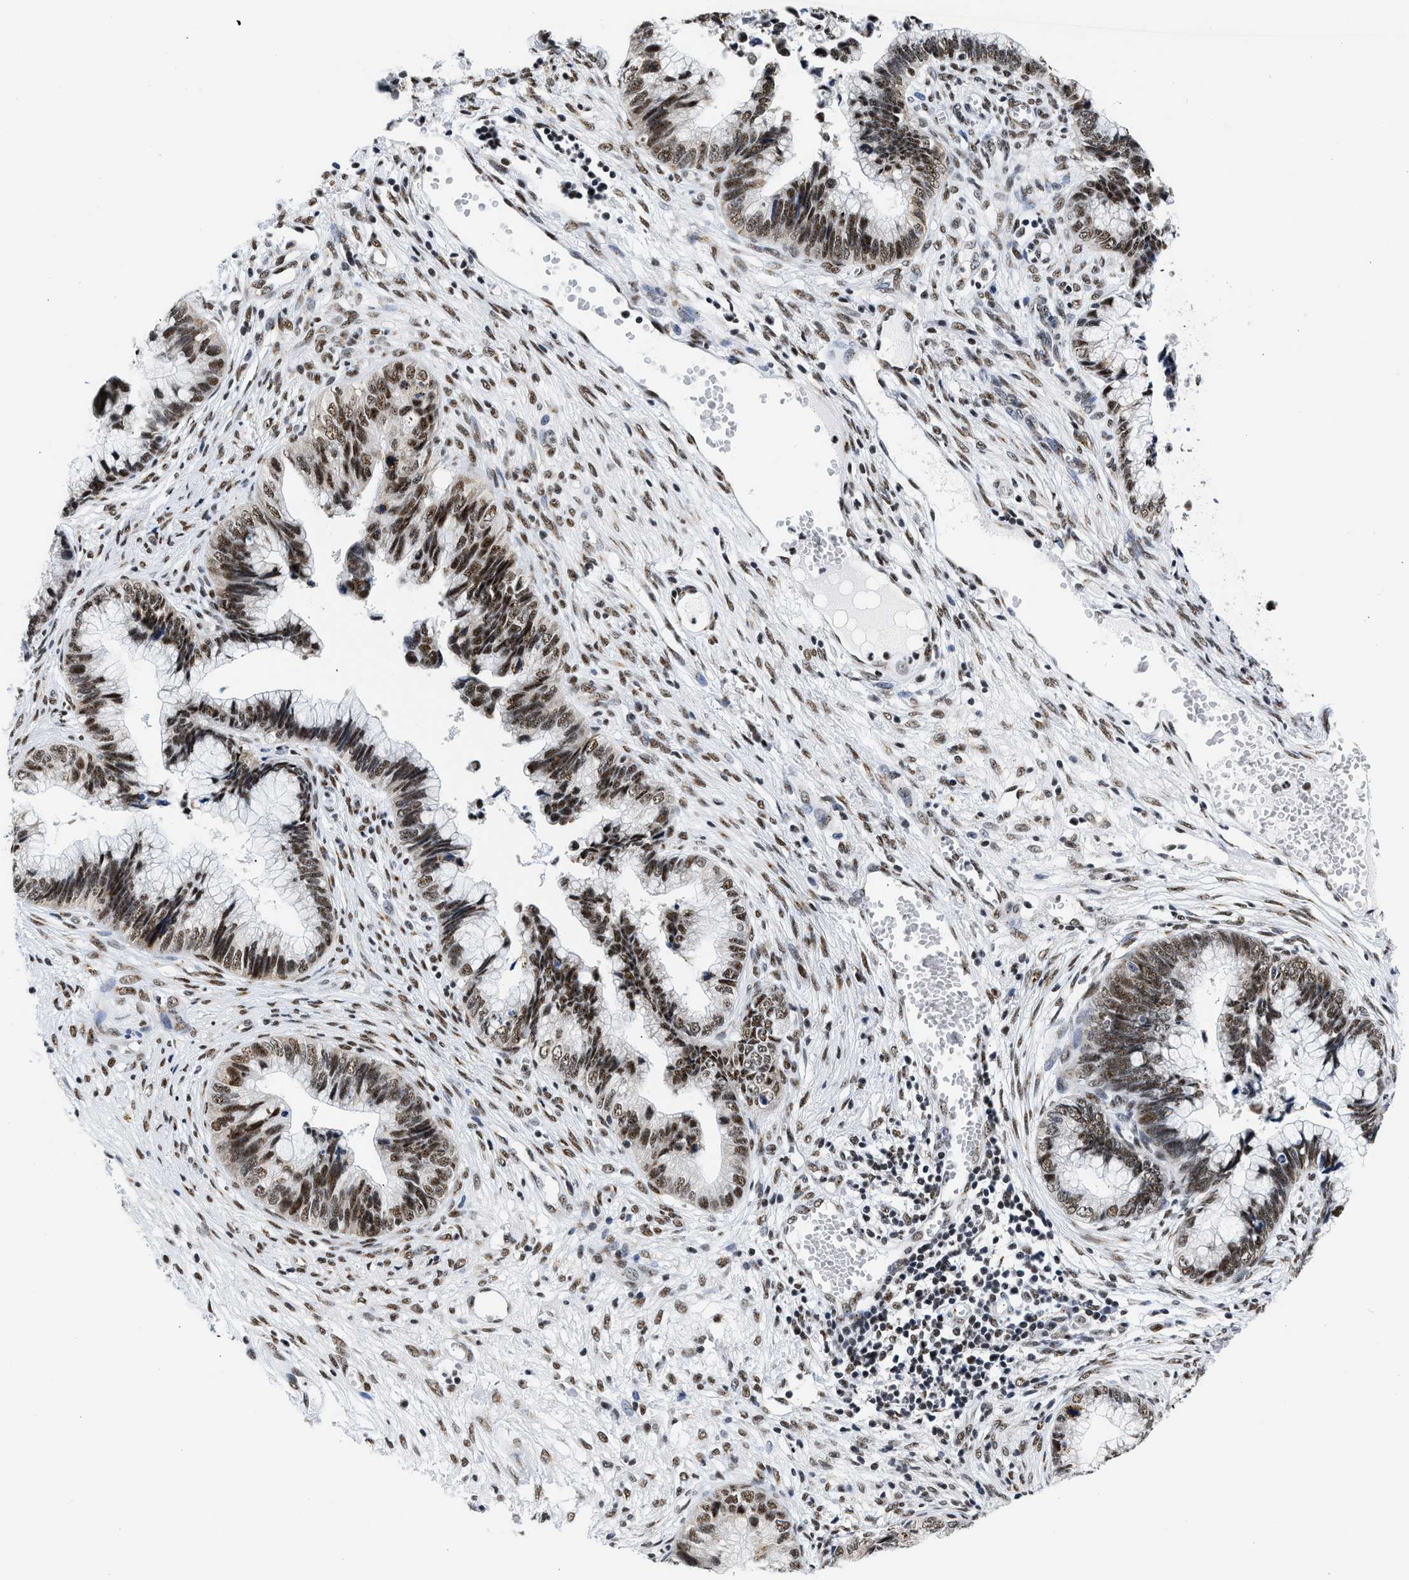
{"staining": {"intensity": "moderate", "quantity": ">75%", "location": "nuclear"}, "tissue": "cervical cancer", "cell_type": "Tumor cells", "image_type": "cancer", "snomed": [{"axis": "morphology", "description": "Adenocarcinoma, NOS"}, {"axis": "topography", "description": "Cervix"}], "caption": "Brown immunohistochemical staining in cervical cancer reveals moderate nuclear expression in about >75% of tumor cells.", "gene": "RBM8A", "patient": {"sex": "female", "age": 44}}